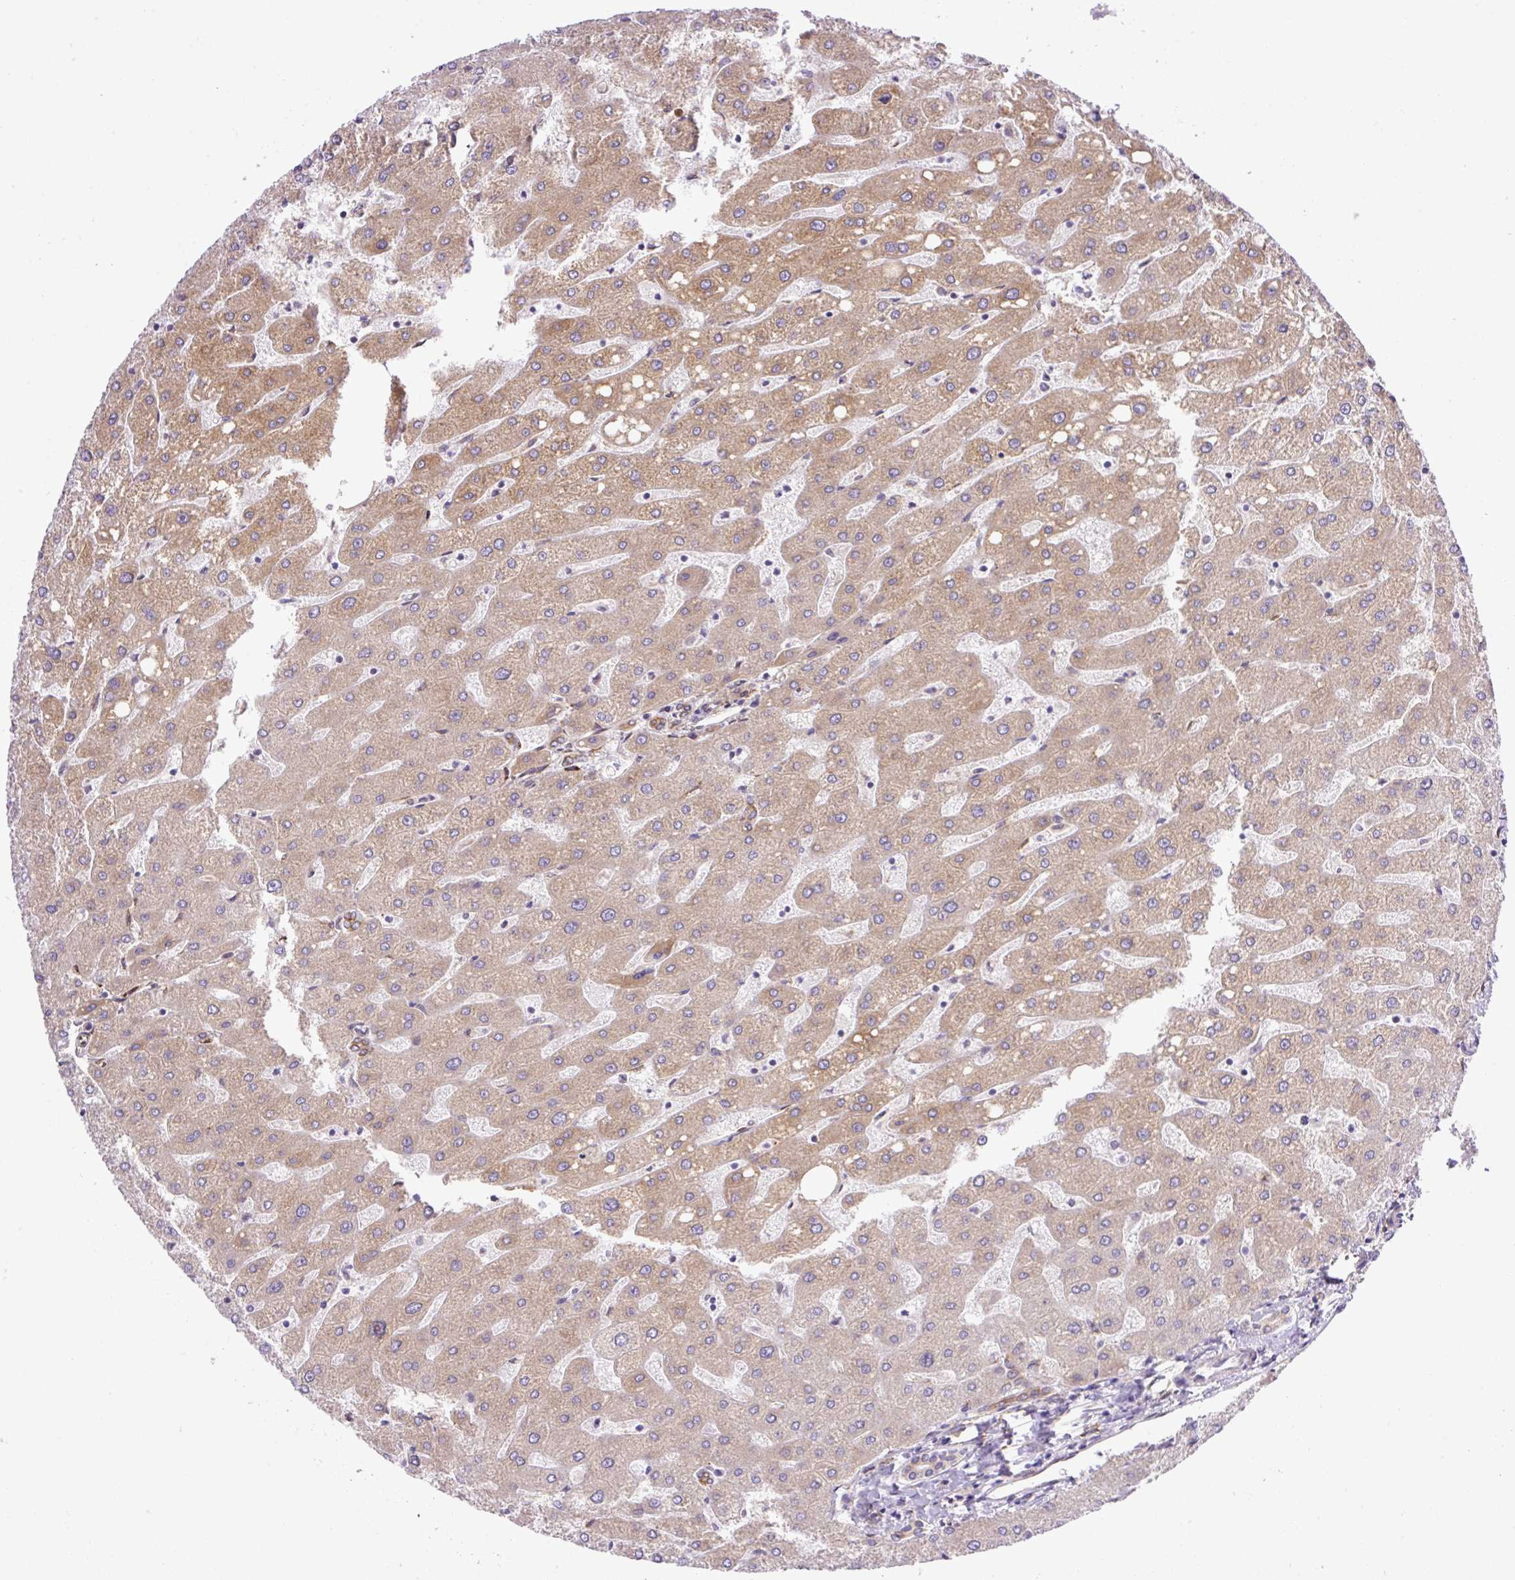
{"staining": {"intensity": "moderate", "quantity": "25%-75%", "location": "cytoplasmic/membranous"}, "tissue": "liver", "cell_type": "Cholangiocytes", "image_type": "normal", "snomed": [{"axis": "morphology", "description": "Normal tissue, NOS"}, {"axis": "topography", "description": "Liver"}], "caption": "Immunohistochemistry micrograph of normal liver: human liver stained using IHC demonstrates medium levels of moderate protein expression localized specifically in the cytoplasmic/membranous of cholangiocytes, appearing as a cytoplasmic/membranous brown color.", "gene": "RAB30", "patient": {"sex": "male", "age": 67}}